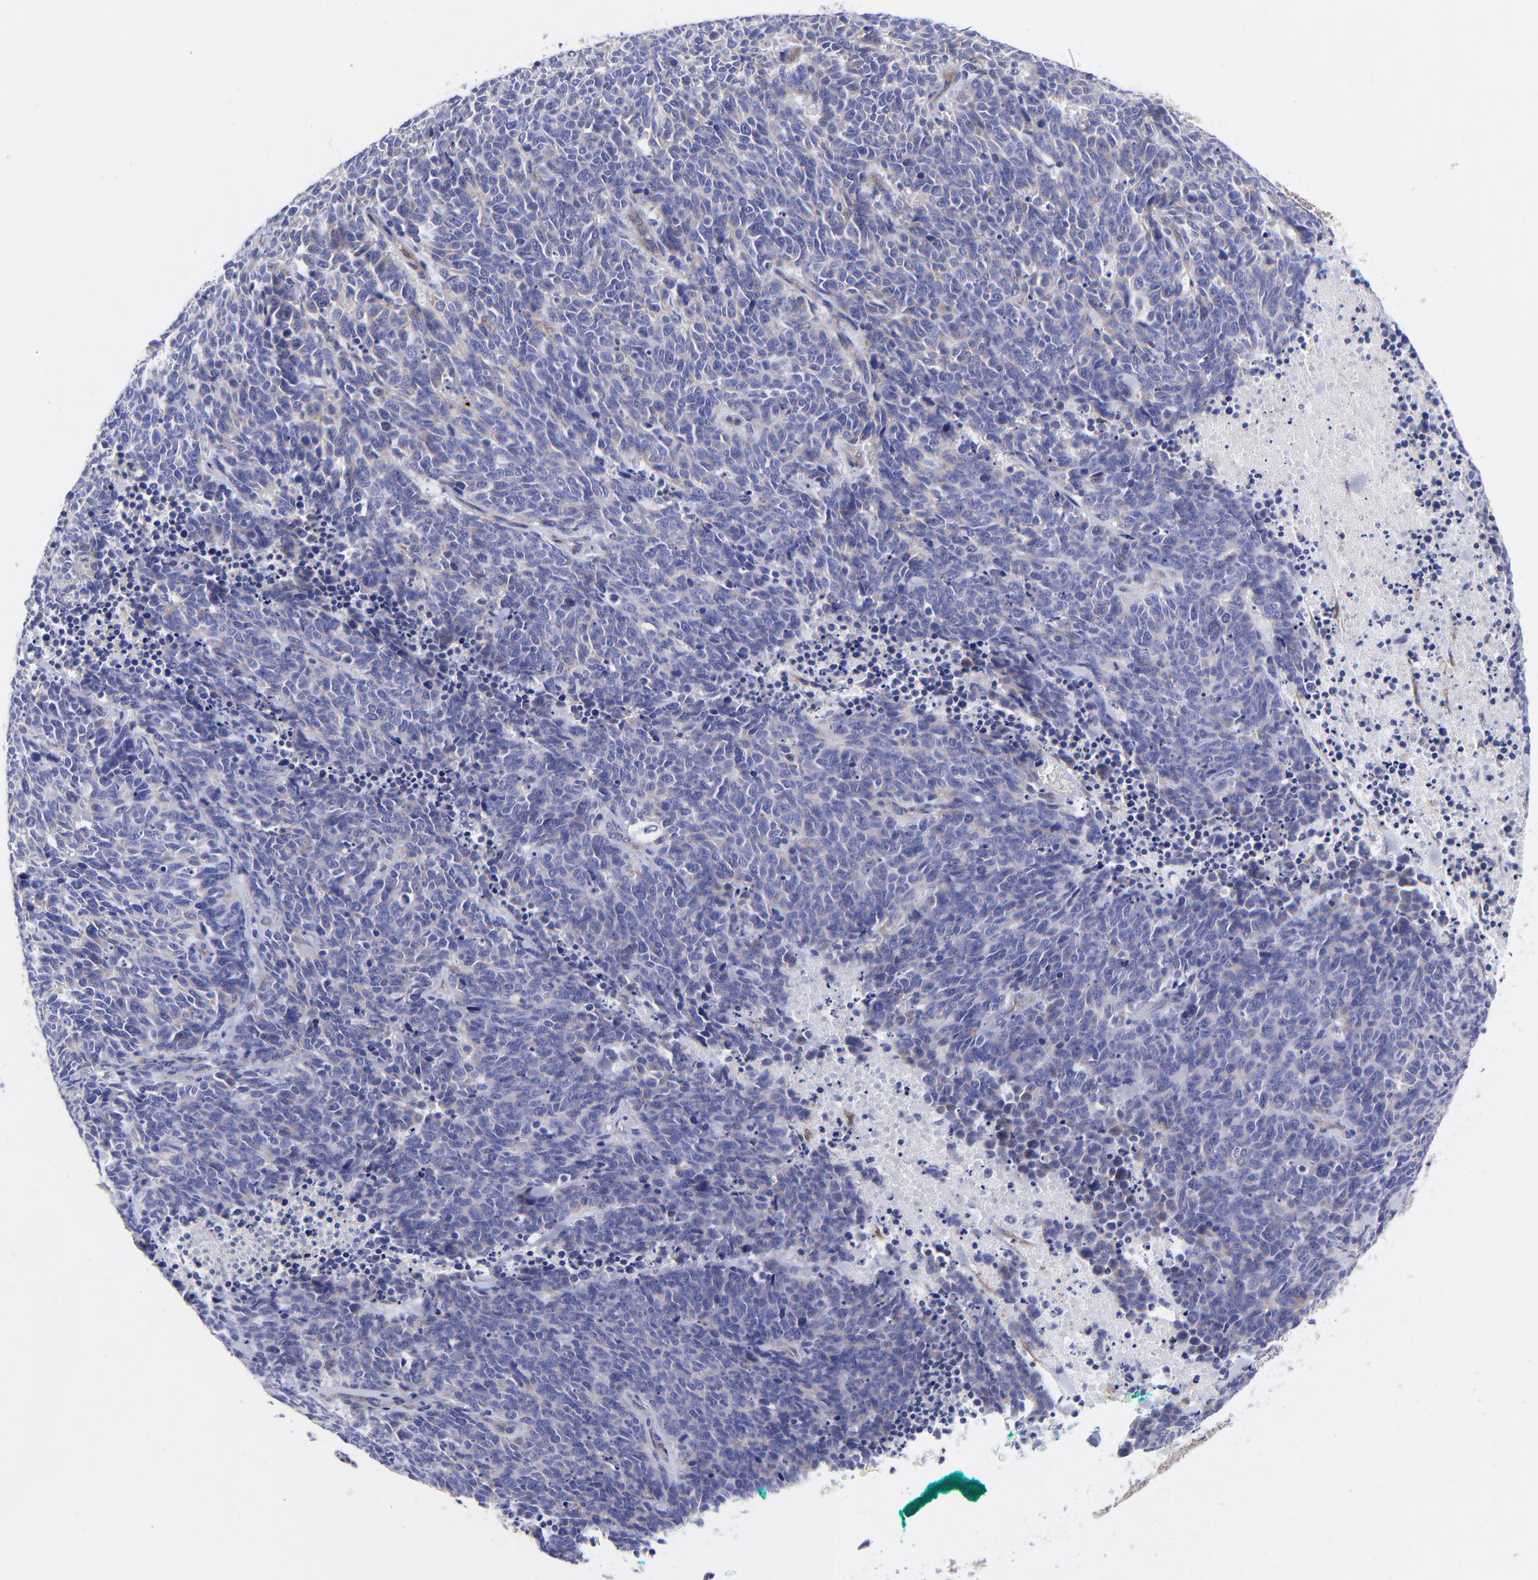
{"staining": {"intensity": "weak", "quantity": "25%-75%", "location": "cytoplasmic/membranous"}, "tissue": "lung cancer", "cell_type": "Tumor cells", "image_type": "cancer", "snomed": [{"axis": "morphology", "description": "Neoplasm, malignant, NOS"}, {"axis": "topography", "description": "Lung"}], "caption": "This is an image of IHC staining of lung malignant neoplasm, which shows weak staining in the cytoplasmic/membranous of tumor cells.", "gene": "PPFIBP1", "patient": {"sex": "female", "age": 58}}